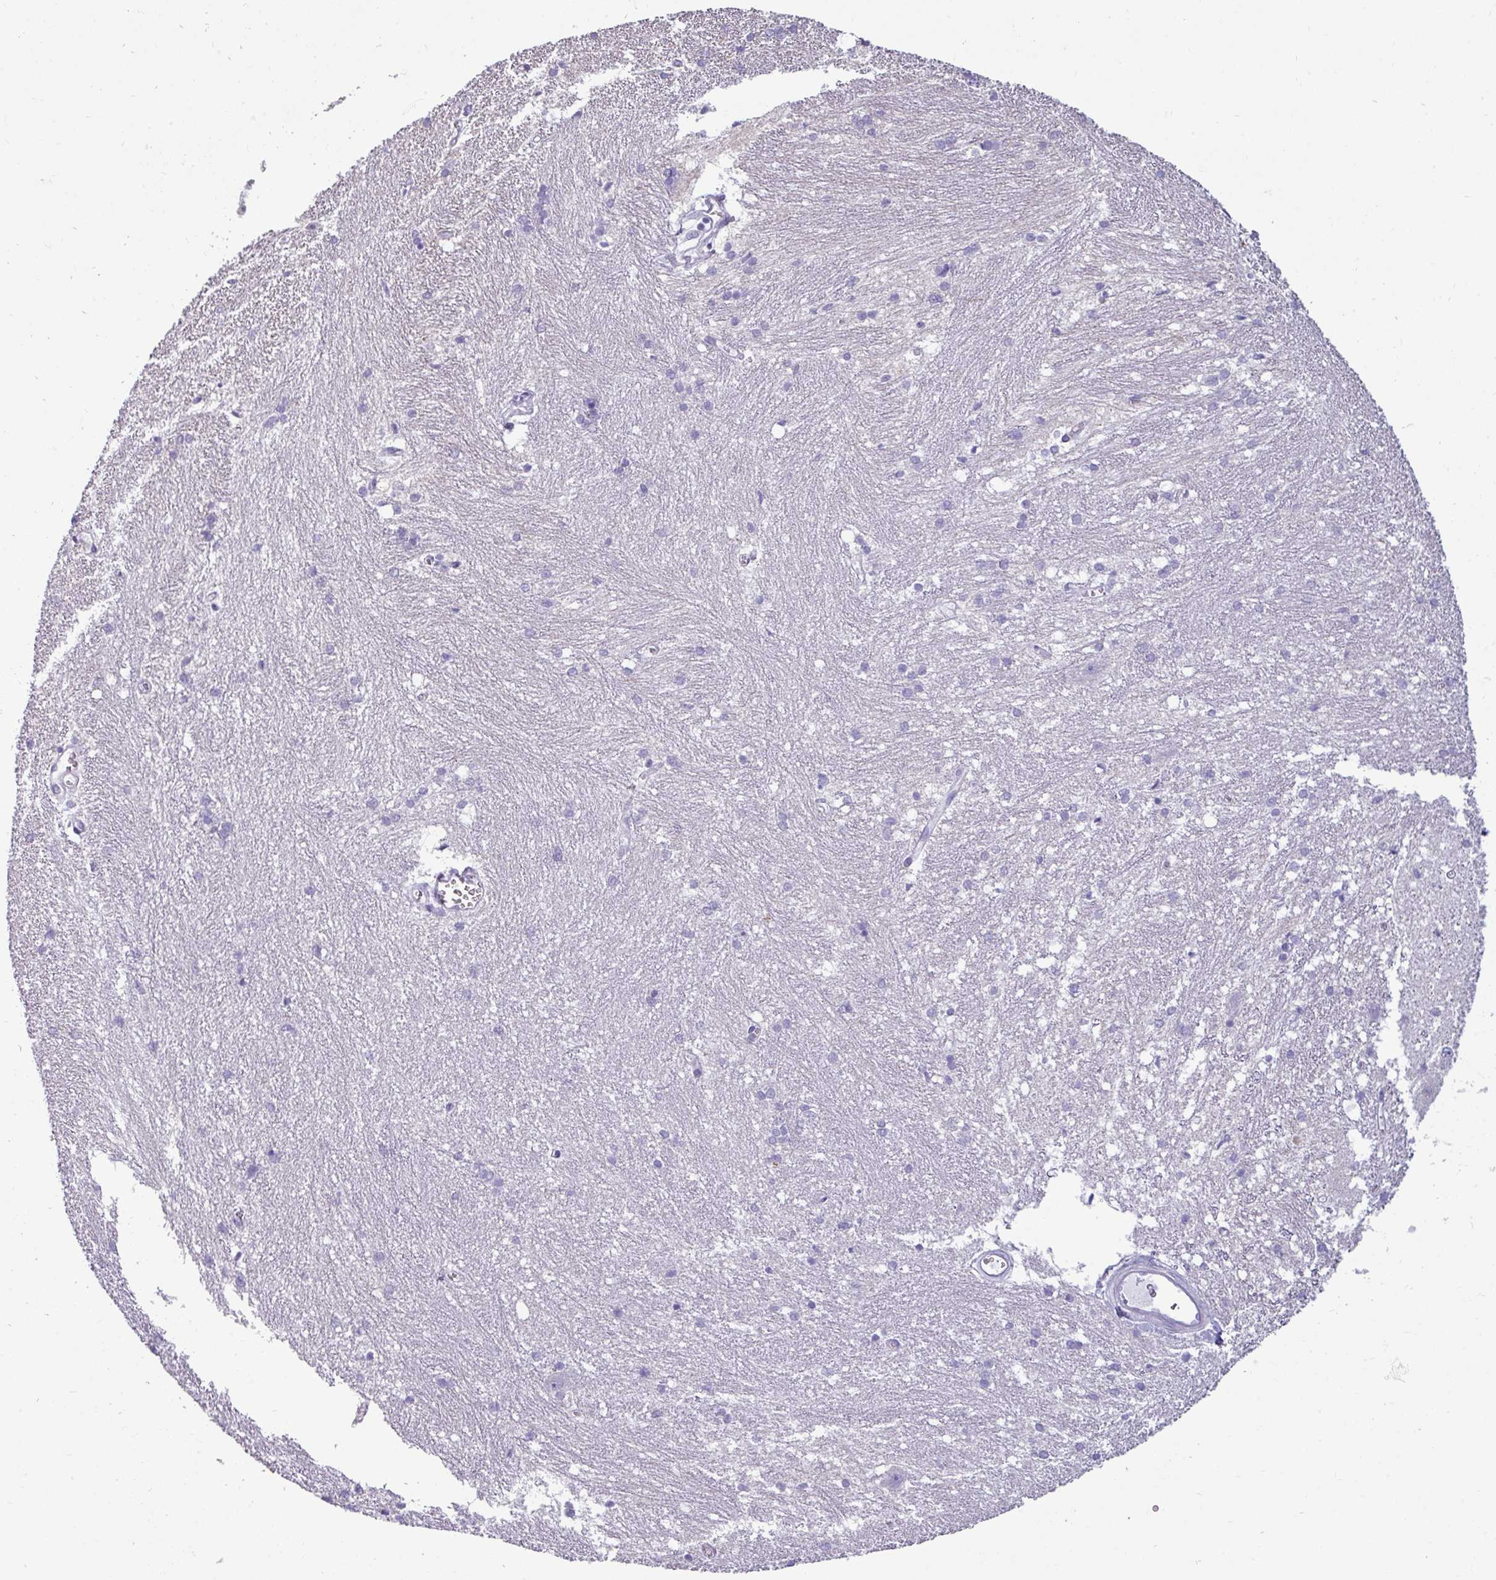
{"staining": {"intensity": "negative", "quantity": "none", "location": "none"}, "tissue": "caudate", "cell_type": "Glial cells", "image_type": "normal", "snomed": [{"axis": "morphology", "description": "Normal tissue, NOS"}, {"axis": "topography", "description": "Lateral ventricle wall"}], "caption": "Normal caudate was stained to show a protein in brown. There is no significant expression in glial cells.", "gene": "TRIM39", "patient": {"sex": "male", "age": 37}}